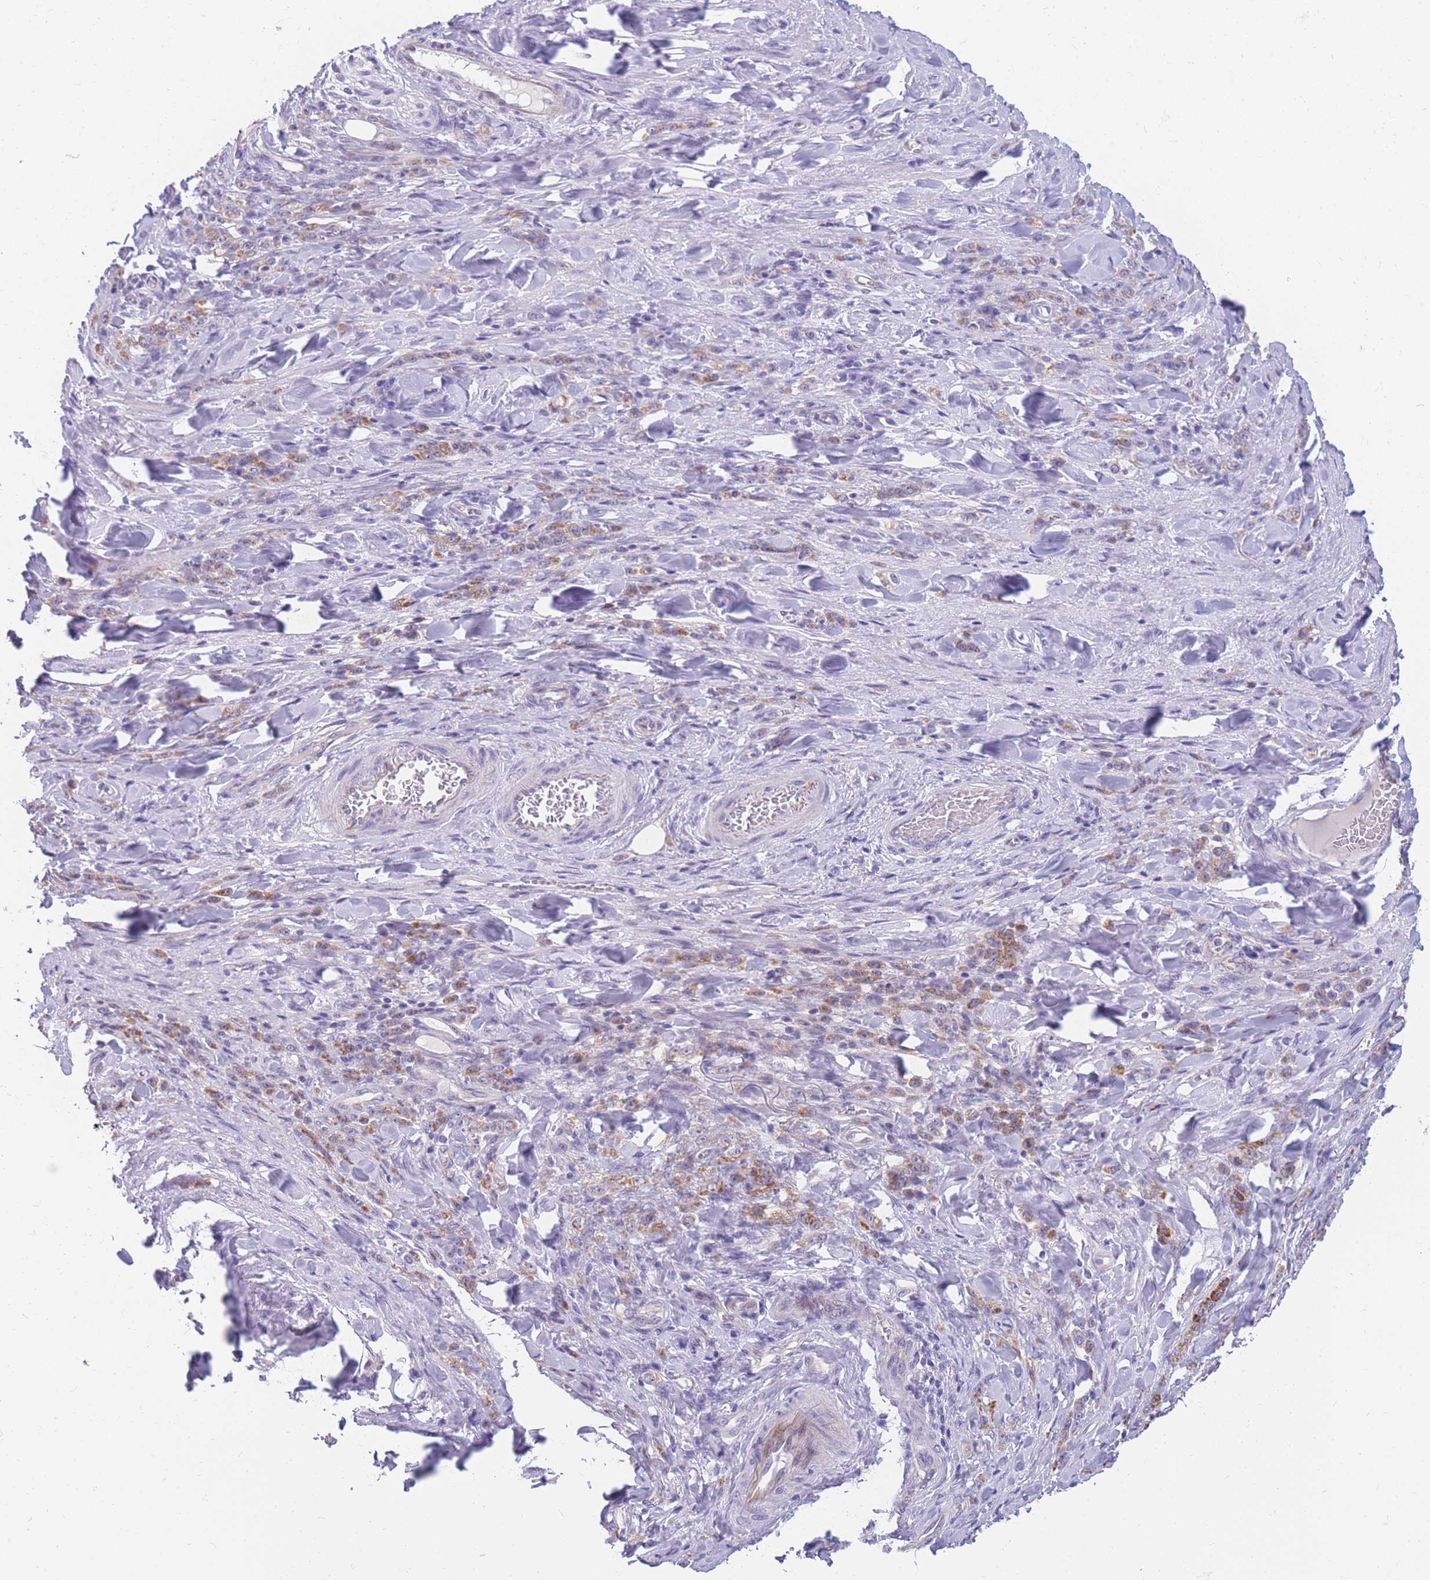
{"staining": {"intensity": "moderate", "quantity": "25%-75%", "location": "cytoplasmic/membranous"}, "tissue": "stomach cancer", "cell_type": "Tumor cells", "image_type": "cancer", "snomed": [{"axis": "morphology", "description": "Normal tissue, NOS"}, {"axis": "morphology", "description": "Adenocarcinoma, NOS"}, {"axis": "topography", "description": "Stomach"}], "caption": "Stomach adenocarcinoma stained for a protein demonstrates moderate cytoplasmic/membranous positivity in tumor cells. (Stains: DAB in brown, nuclei in blue, Microscopy: brightfield microscopy at high magnification).", "gene": "DDX49", "patient": {"sex": "male", "age": 82}}